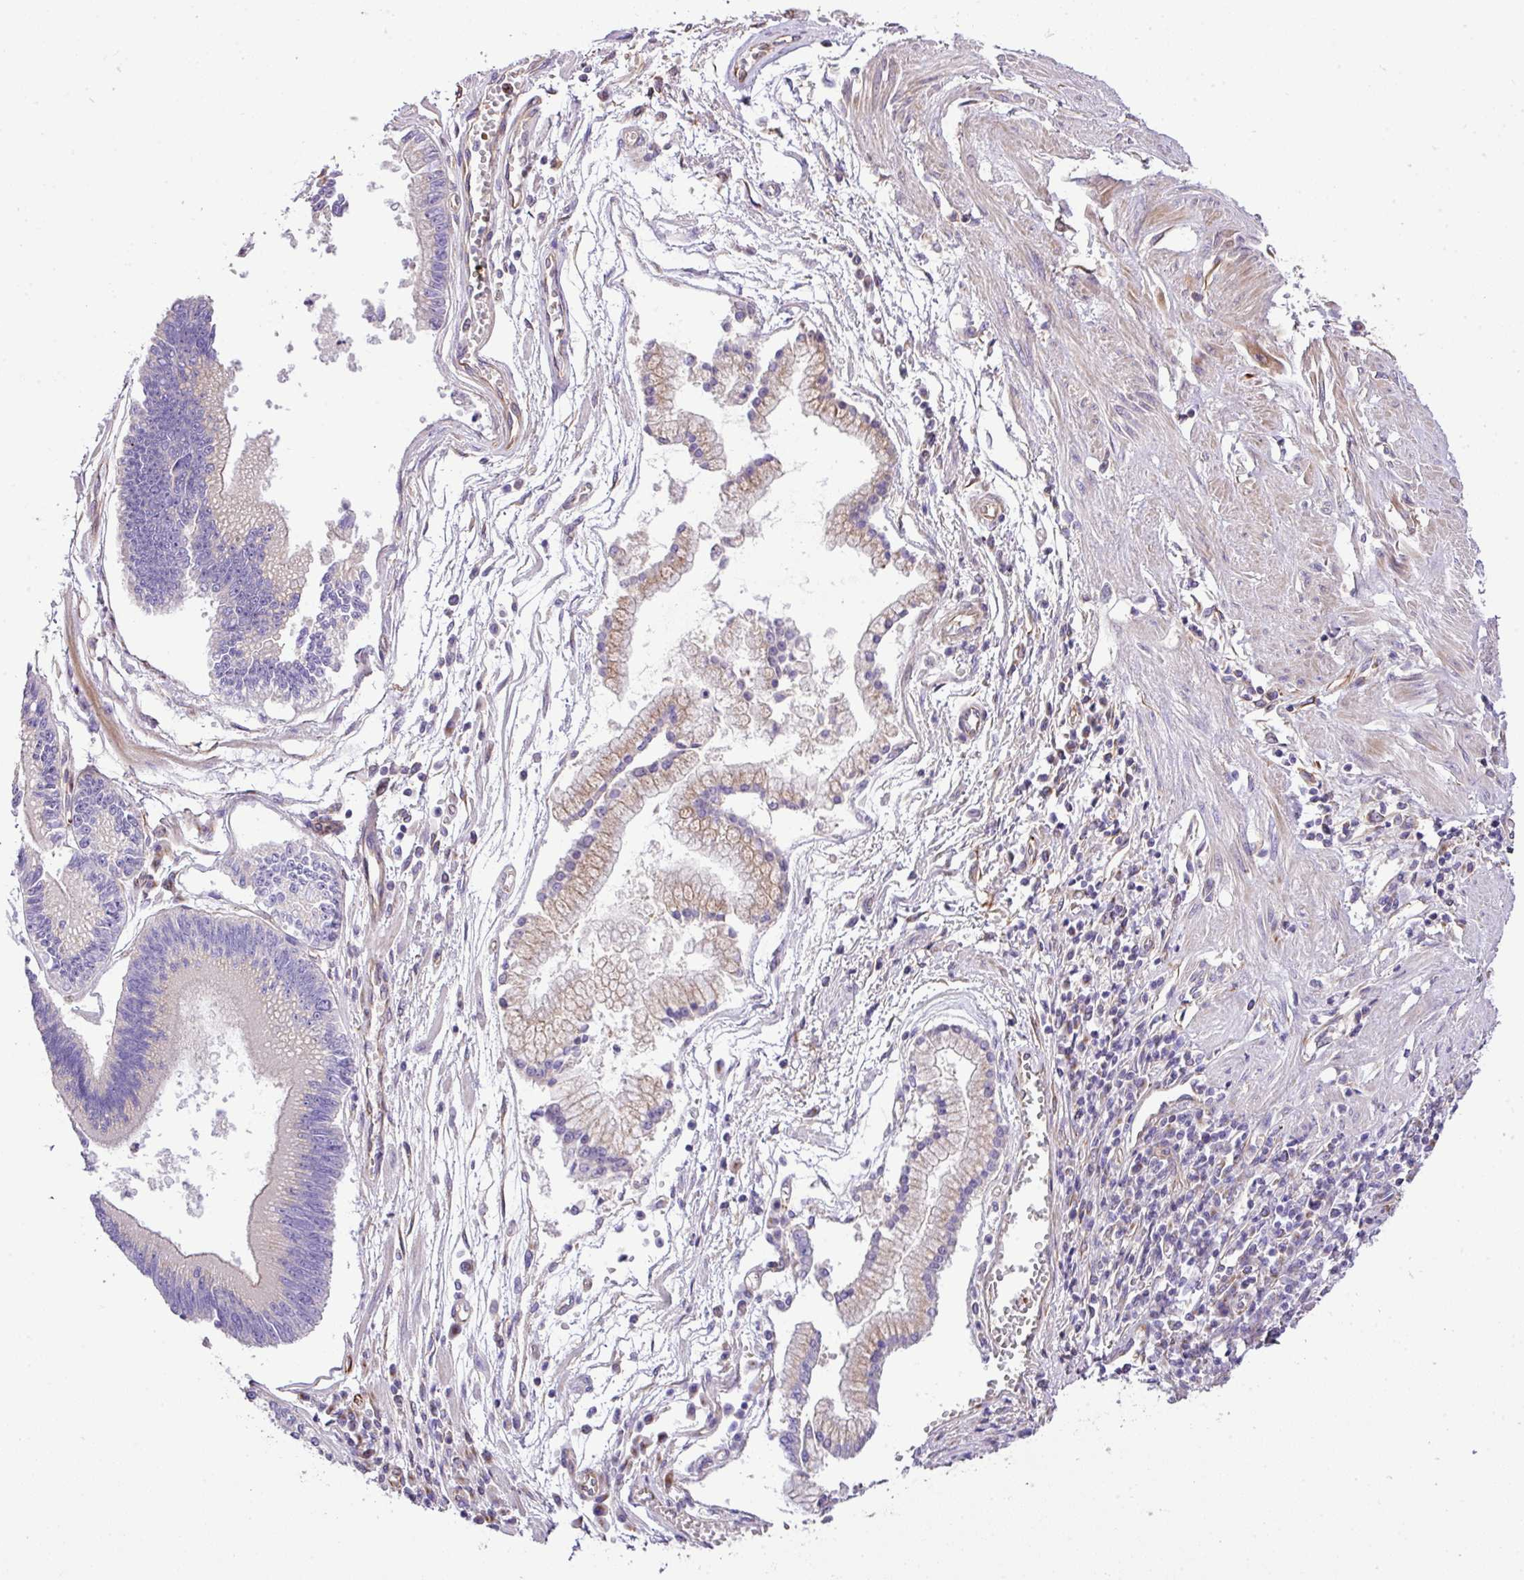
{"staining": {"intensity": "negative", "quantity": "none", "location": "none"}, "tissue": "stomach cancer", "cell_type": "Tumor cells", "image_type": "cancer", "snomed": [{"axis": "morphology", "description": "Adenocarcinoma, NOS"}, {"axis": "topography", "description": "Stomach"}], "caption": "A high-resolution micrograph shows IHC staining of adenocarcinoma (stomach), which reveals no significant positivity in tumor cells.", "gene": "CTXN2", "patient": {"sex": "male", "age": 59}}